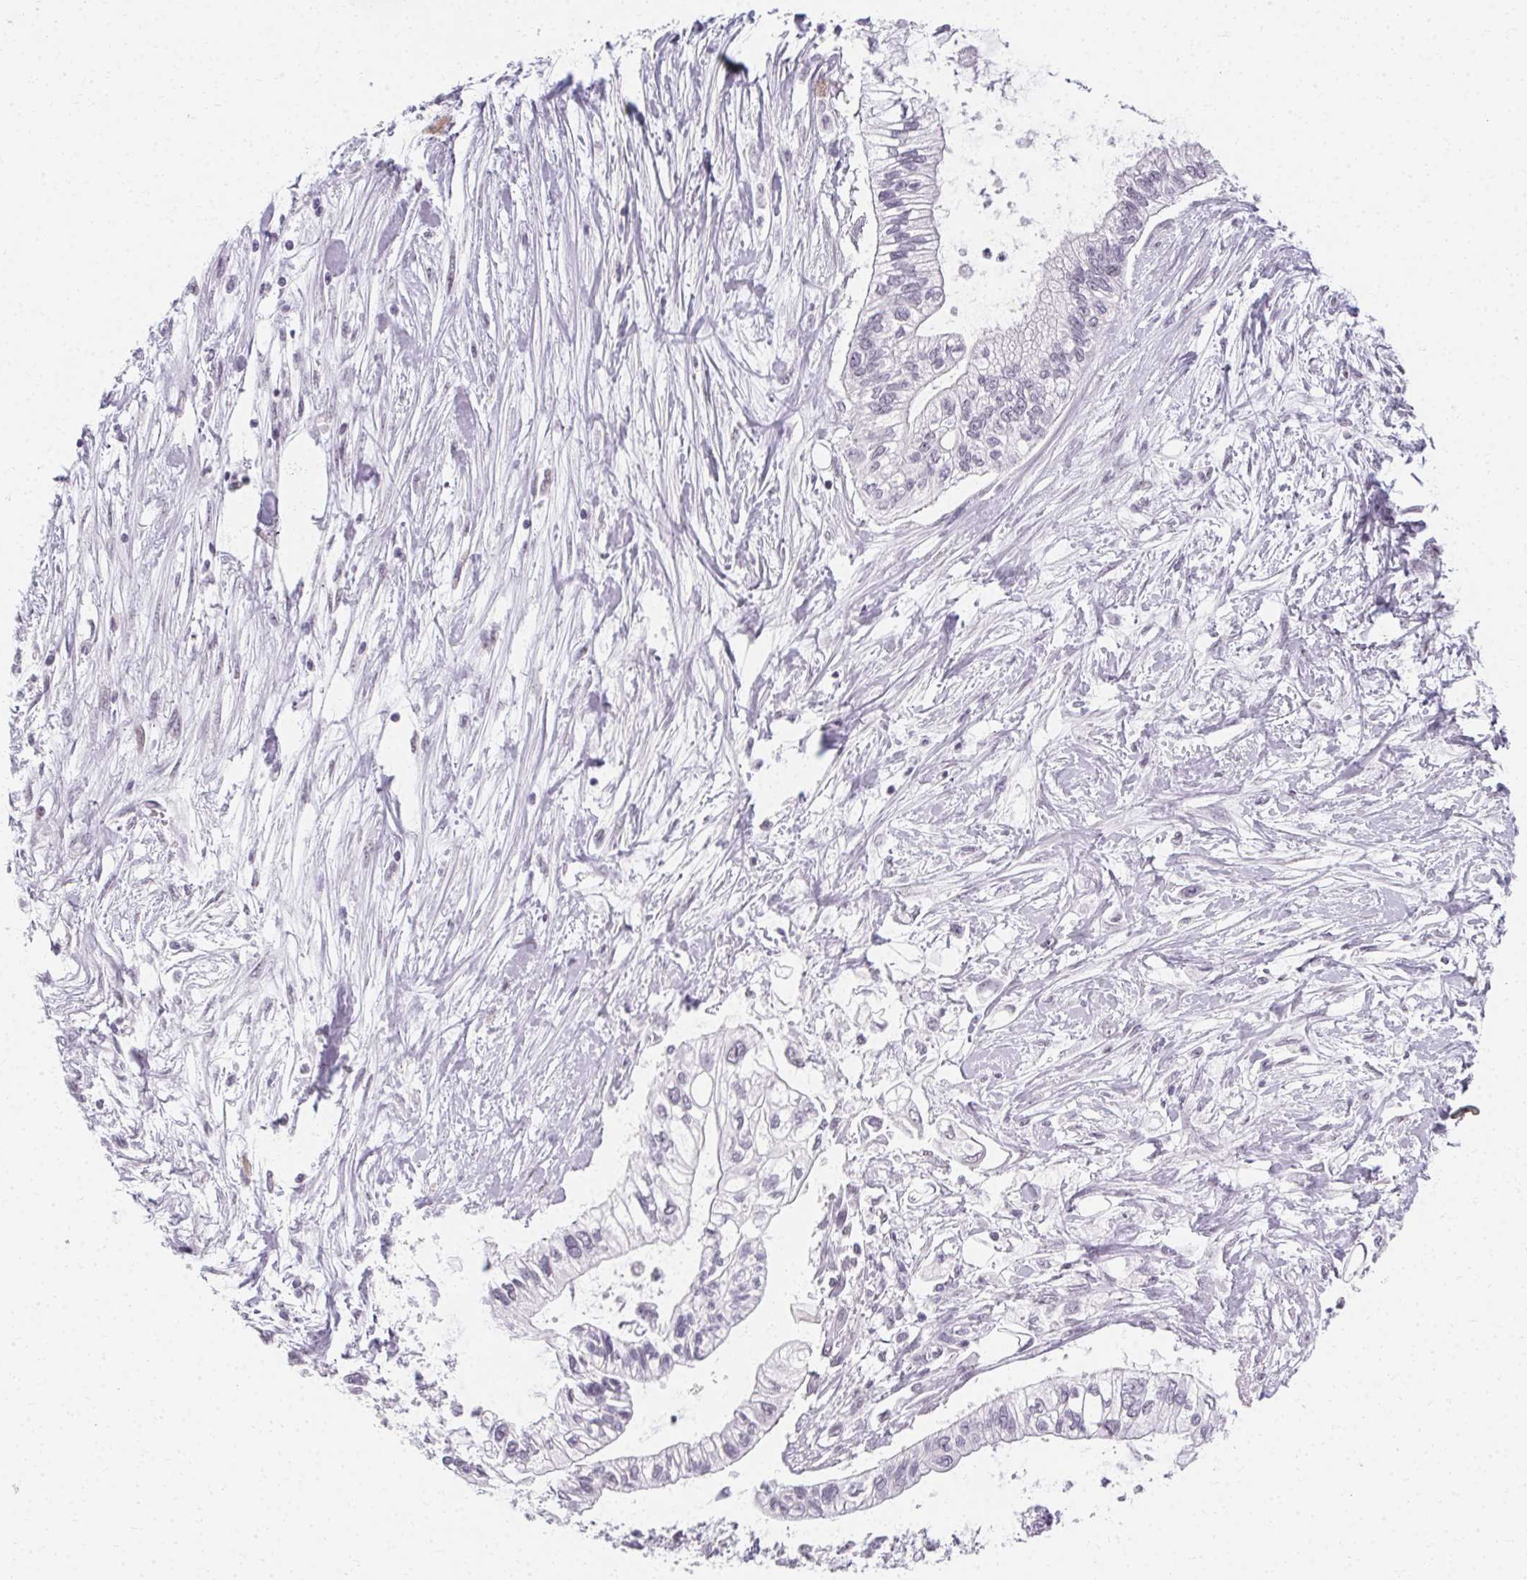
{"staining": {"intensity": "negative", "quantity": "none", "location": "none"}, "tissue": "pancreatic cancer", "cell_type": "Tumor cells", "image_type": "cancer", "snomed": [{"axis": "morphology", "description": "Adenocarcinoma, NOS"}, {"axis": "topography", "description": "Pancreas"}], "caption": "Immunohistochemical staining of pancreatic adenocarcinoma shows no significant expression in tumor cells.", "gene": "SYNPR", "patient": {"sex": "female", "age": 77}}